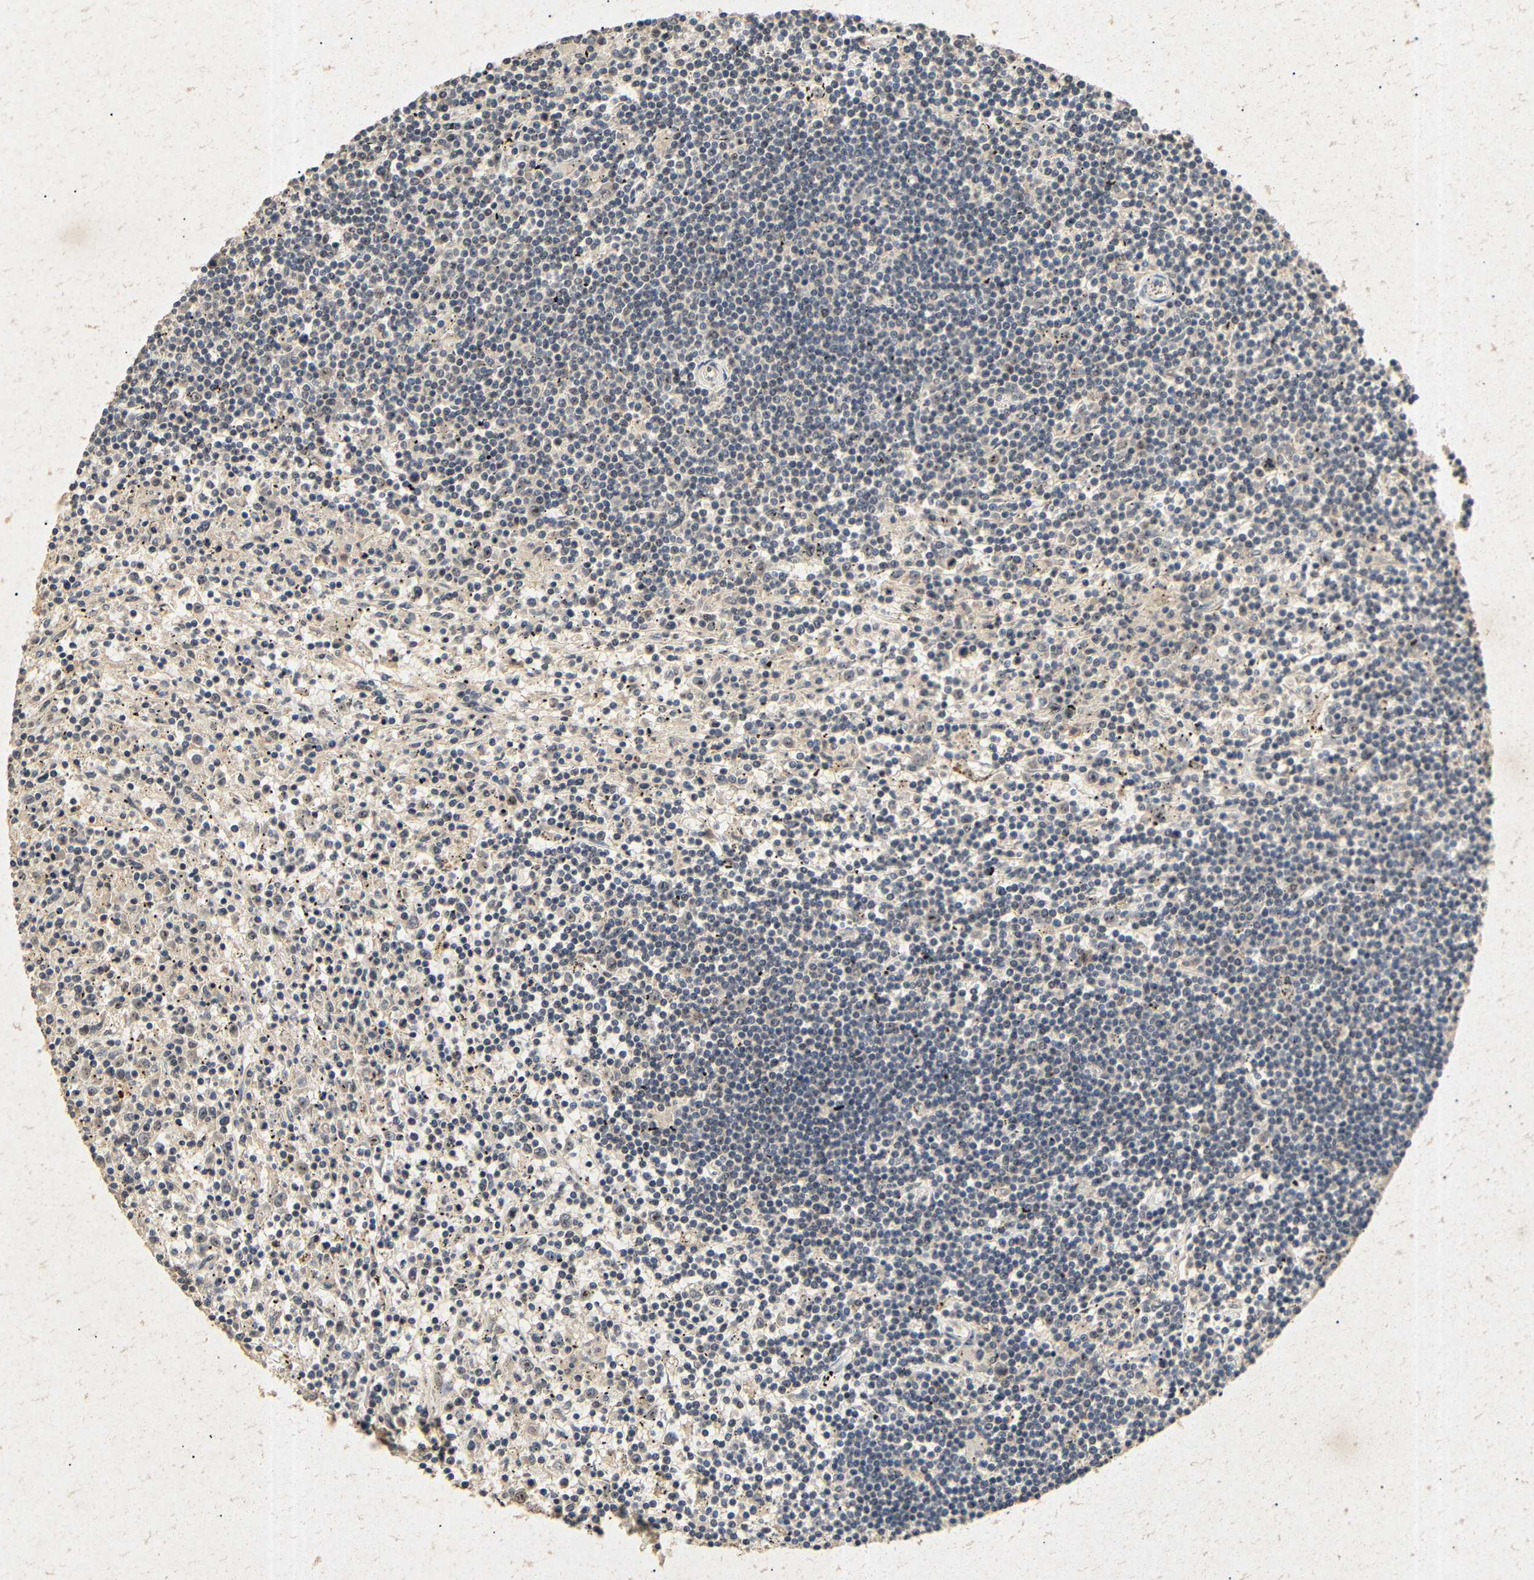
{"staining": {"intensity": "weak", "quantity": "<25%", "location": "nuclear"}, "tissue": "lymphoma", "cell_type": "Tumor cells", "image_type": "cancer", "snomed": [{"axis": "morphology", "description": "Malignant lymphoma, non-Hodgkin's type, Low grade"}, {"axis": "topography", "description": "Spleen"}], "caption": "Malignant lymphoma, non-Hodgkin's type (low-grade) was stained to show a protein in brown. There is no significant positivity in tumor cells.", "gene": "PARN", "patient": {"sex": "male", "age": 76}}